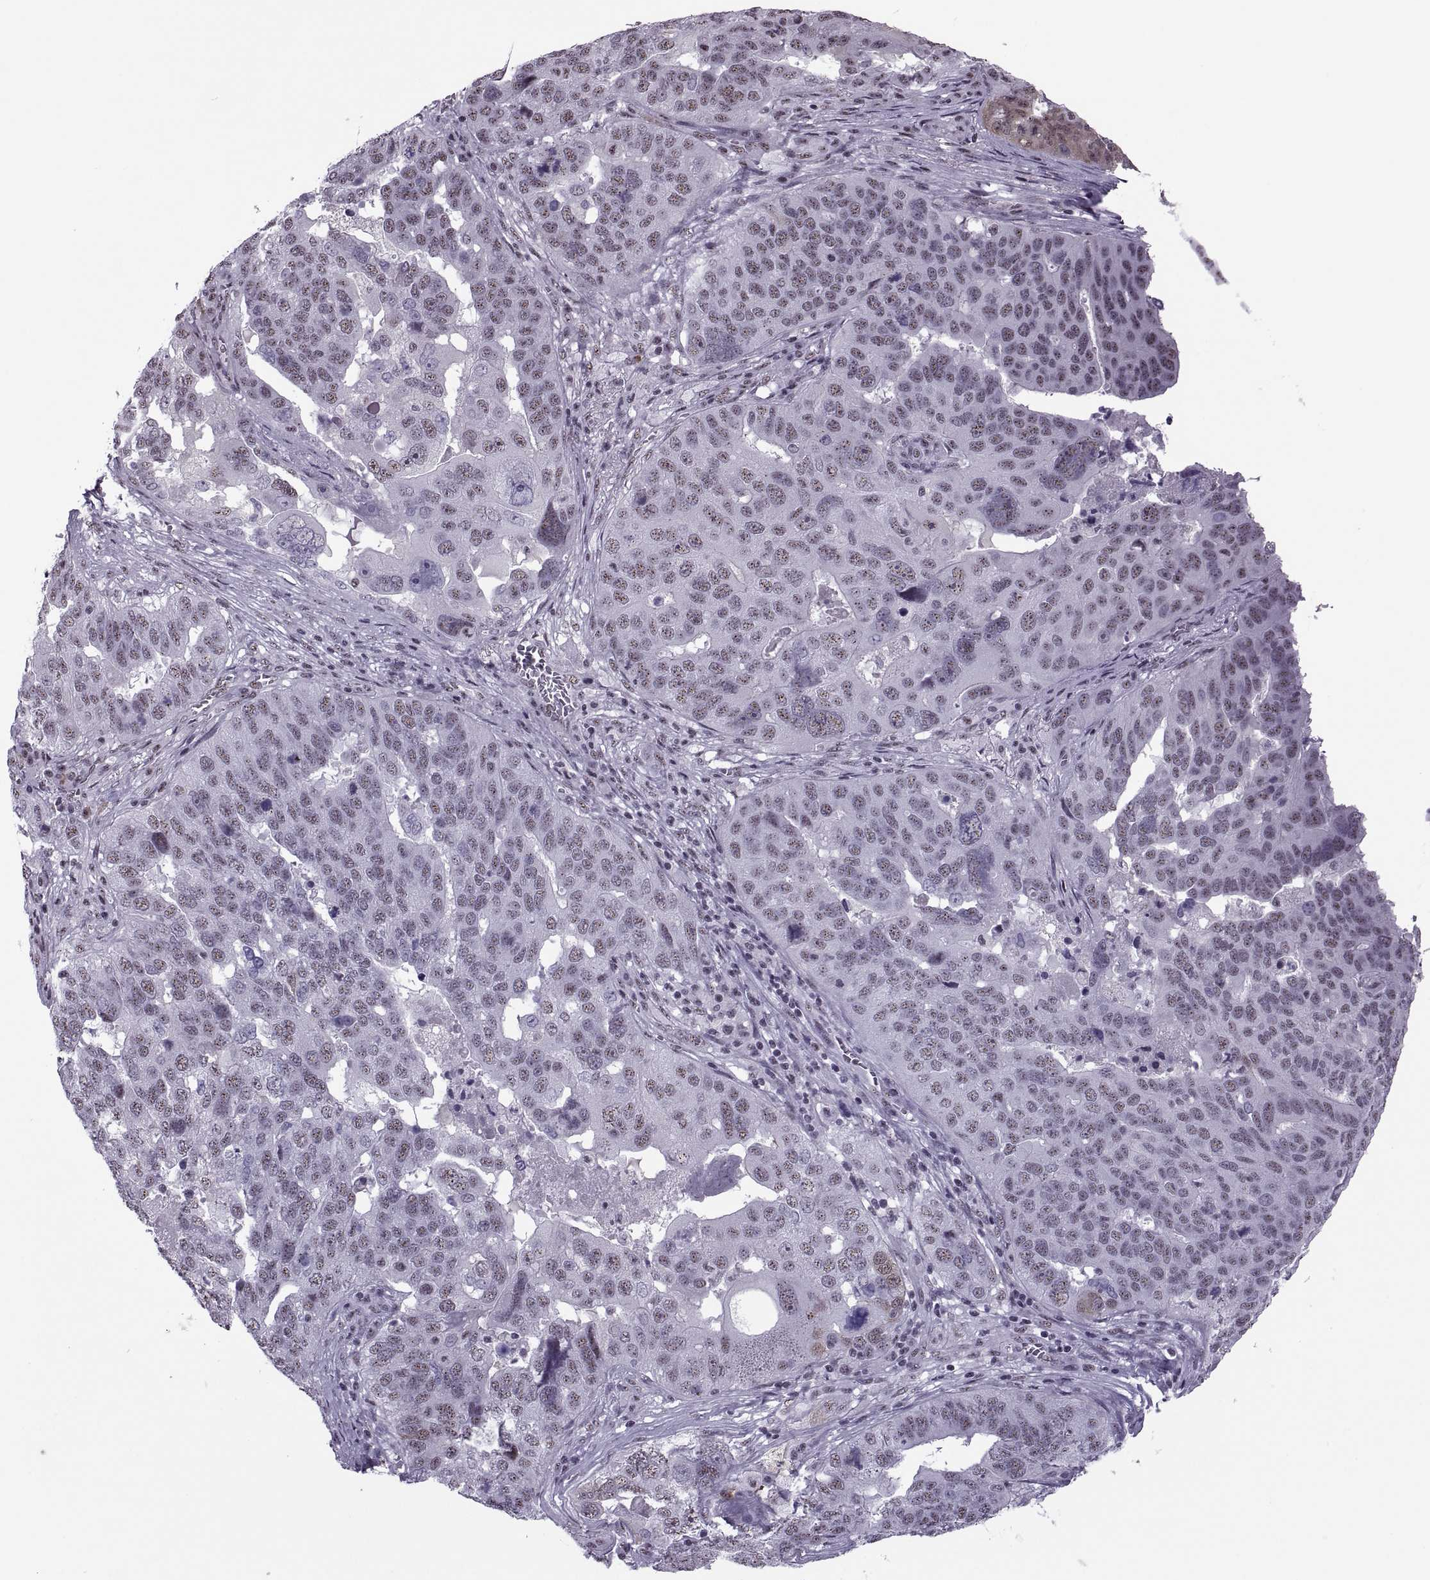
{"staining": {"intensity": "weak", "quantity": "25%-75%", "location": "nuclear"}, "tissue": "ovarian cancer", "cell_type": "Tumor cells", "image_type": "cancer", "snomed": [{"axis": "morphology", "description": "Carcinoma, endometroid"}, {"axis": "topography", "description": "Soft tissue"}, {"axis": "topography", "description": "Ovary"}], "caption": "Immunohistochemical staining of ovarian cancer (endometroid carcinoma) demonstrates weak nuclear protein expression in approximately 25%-75% of tumor cells.", "gene": "MAGEA4", "patient": {"sex": "female", "age": 52}}